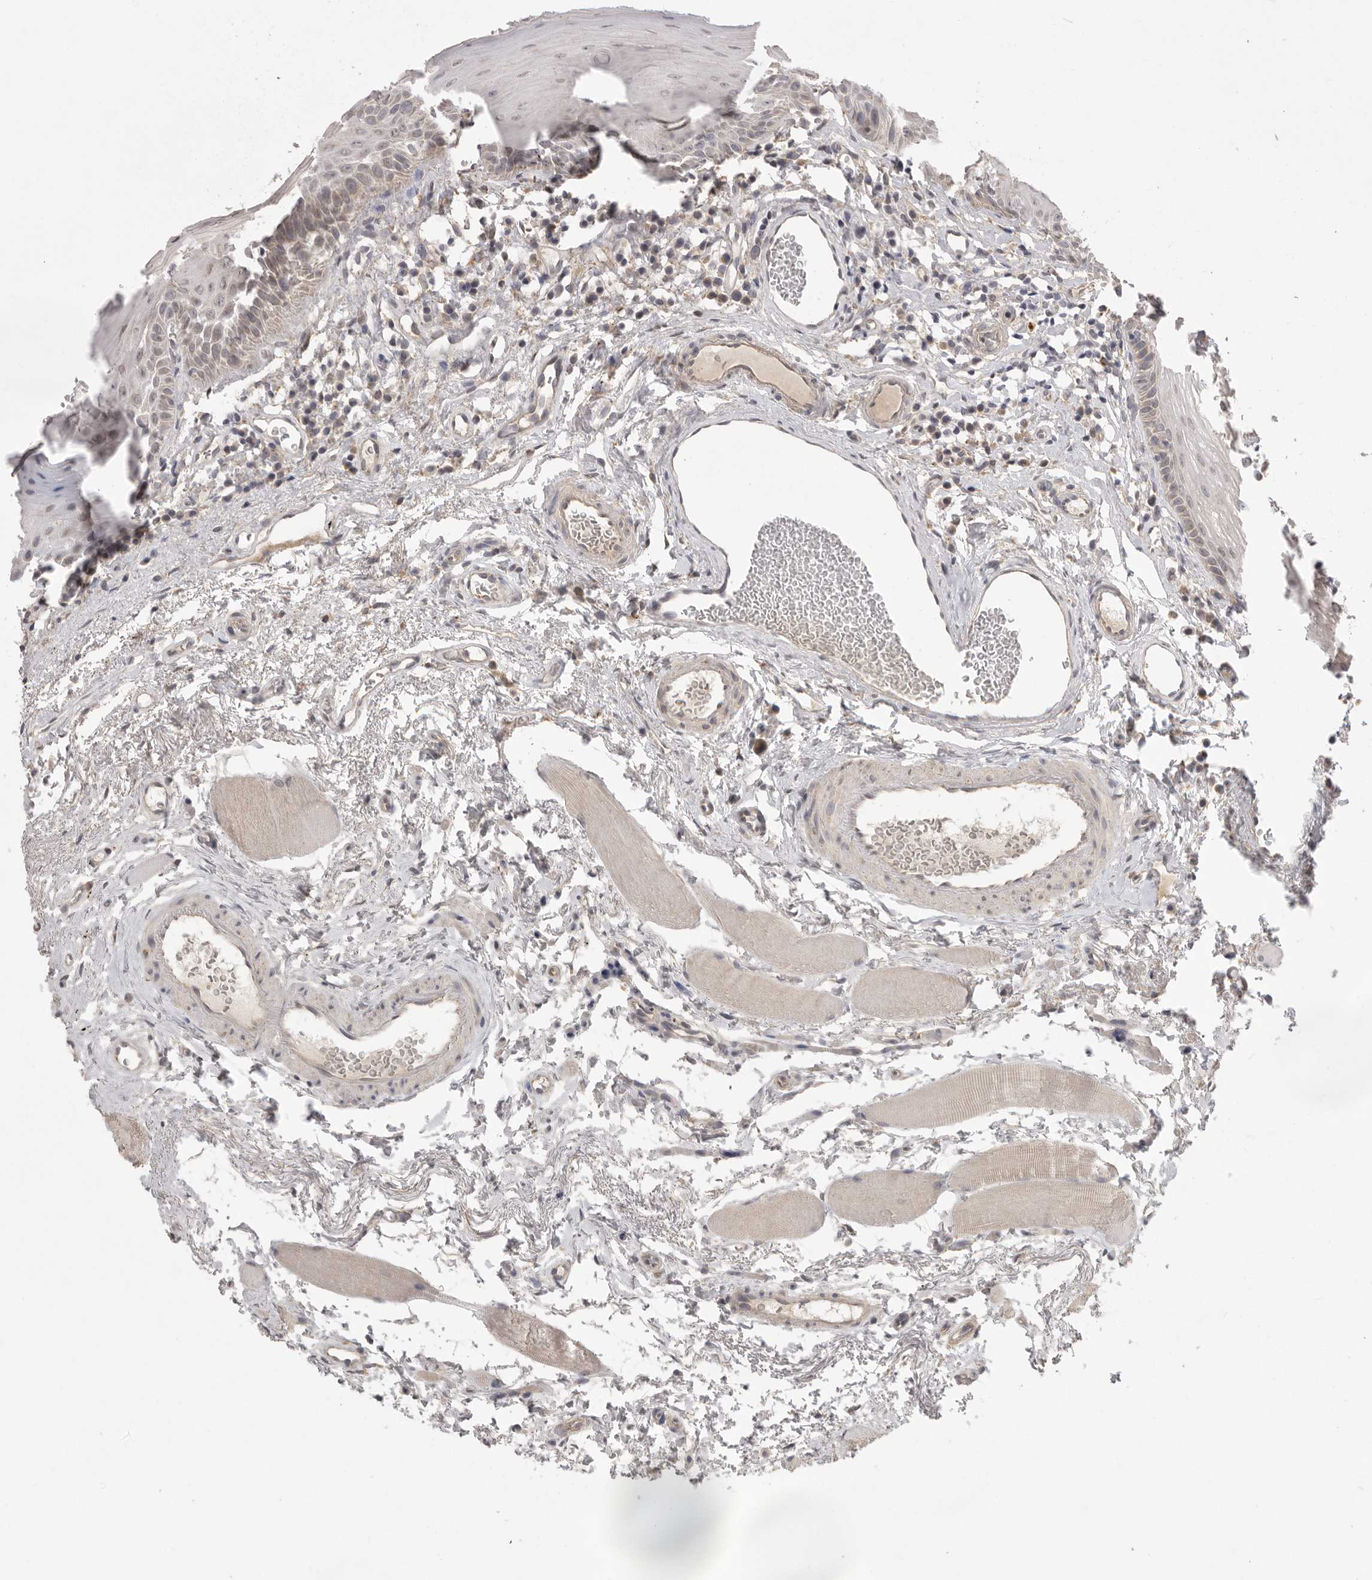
{"staining": {"intensity": "moderate", "quantity": "<25%", "location": "cytoplasmic/membranous"}, "tissue": "oral mucosa", "cell_type": "Squamous epithelial cells", "image_type": "normal", "snomed": [{"axis": "morphology", "description": "Normal tissue, NOS"}, {"axis": "topography", "description": "Skeletal muscle"}, {"axis": "topography", "description": "Oral tissue"}, {"axis": "topography", "description": "Peripheral nerve tissue"}], "caption": "Protein staining of unremarkable oral mucosa exhibits moderate cytoplasmic/membranous staining in about <25% of squamous epithelial cells.", "gene": "TLR3", "patient": {"sex": "female", "age": 84}}